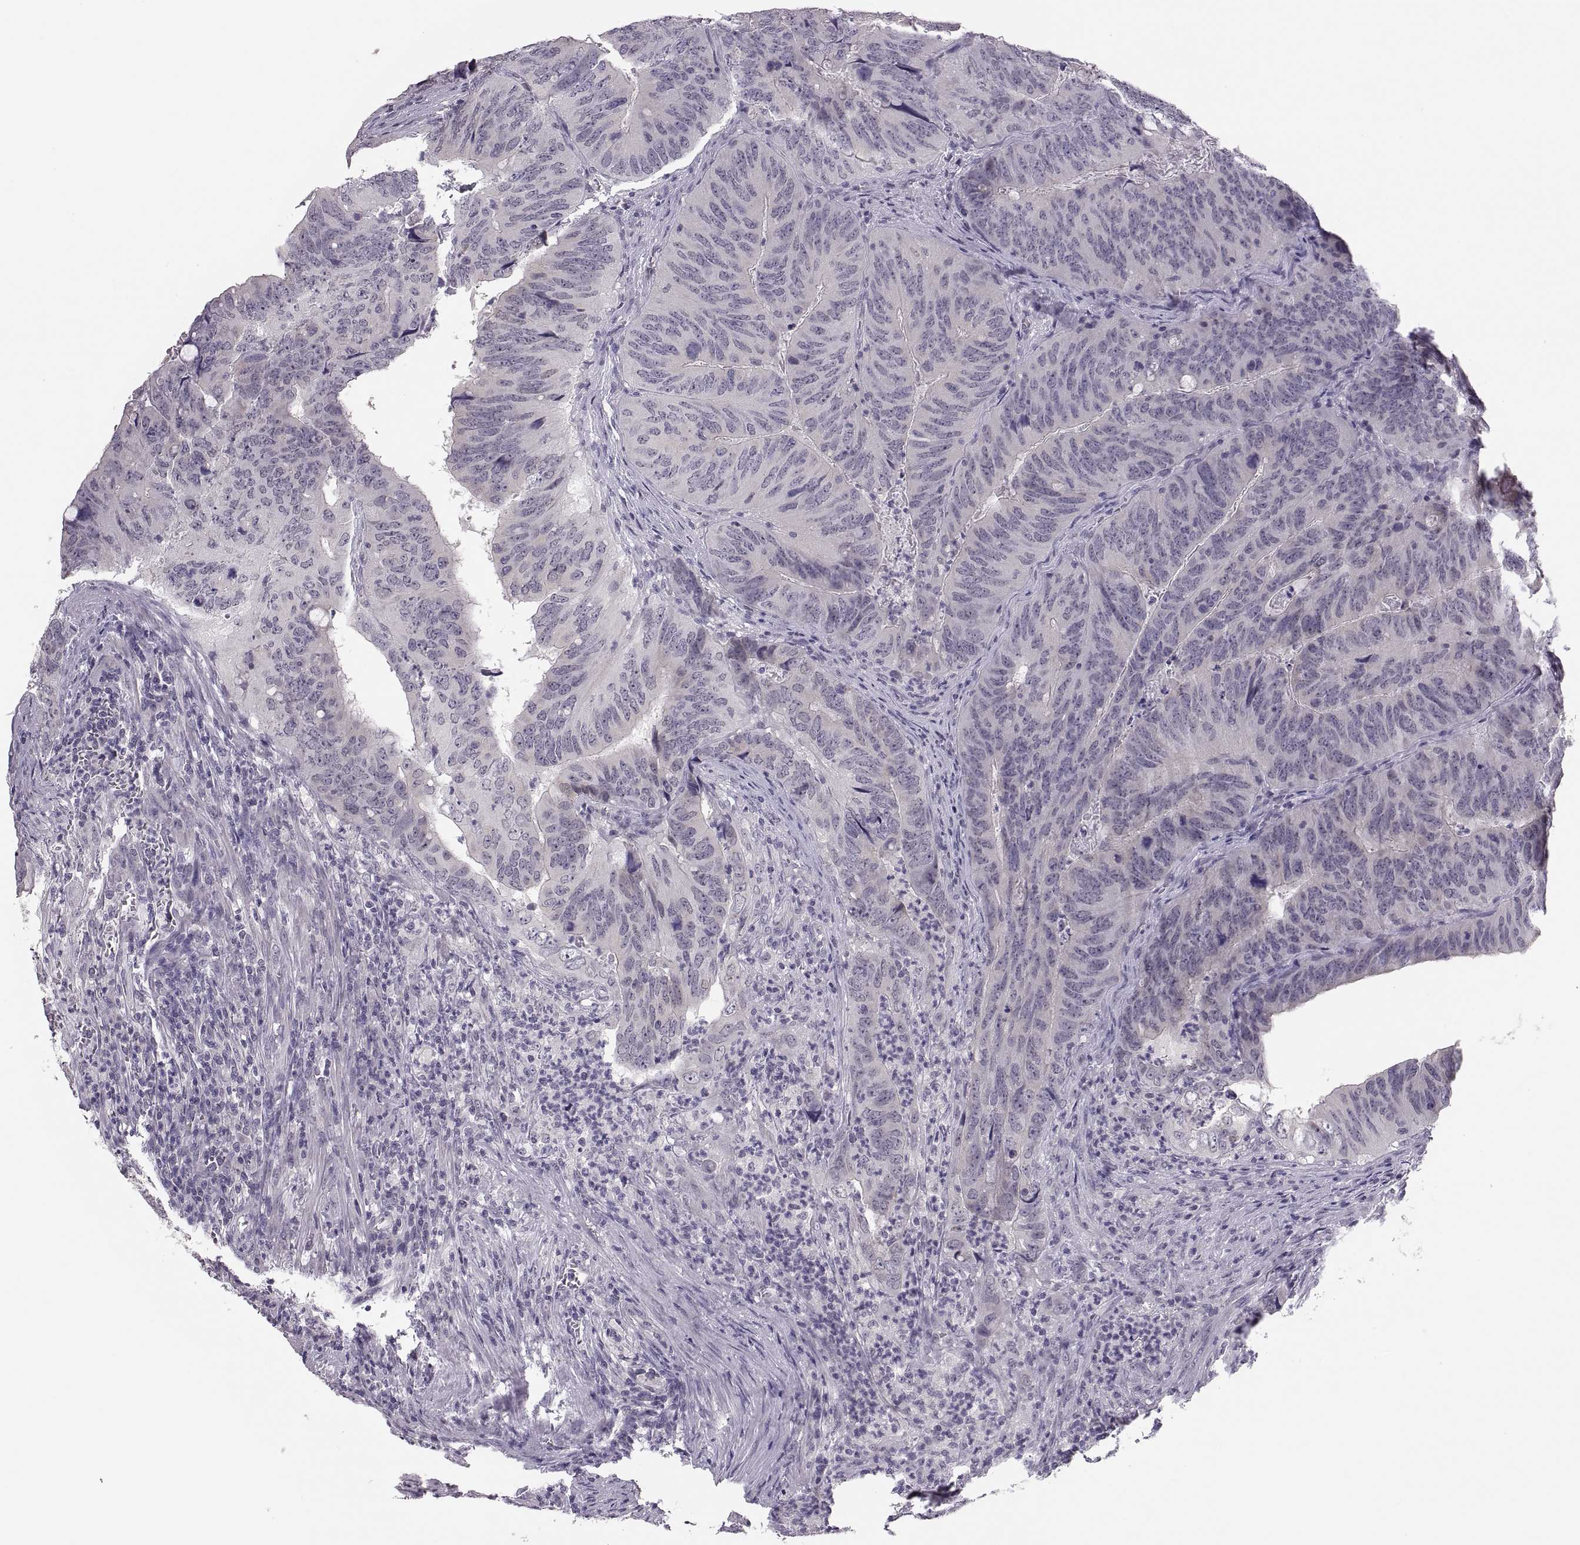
{"staining": {"intensity": "negative", "quantity": "none", "location": "none"}, "tissue": "colorectal cancer", "cell_type": "Tumor cells", "image_type": "cancer", "snomed": [{"axis": "morphology", "description": "Adenocarcinoma, NOS"}, {"axis": "topography", "description": "Colon"}], "caption": "There is no significant expression in tumor cells of adenocarcinoma (colorectal). (DAB (3,3'-diaminobenzidine) immunohistochemistry, high magnification).", "gene": "ADH6", "patient": {"sex": "male", "age": 79}}